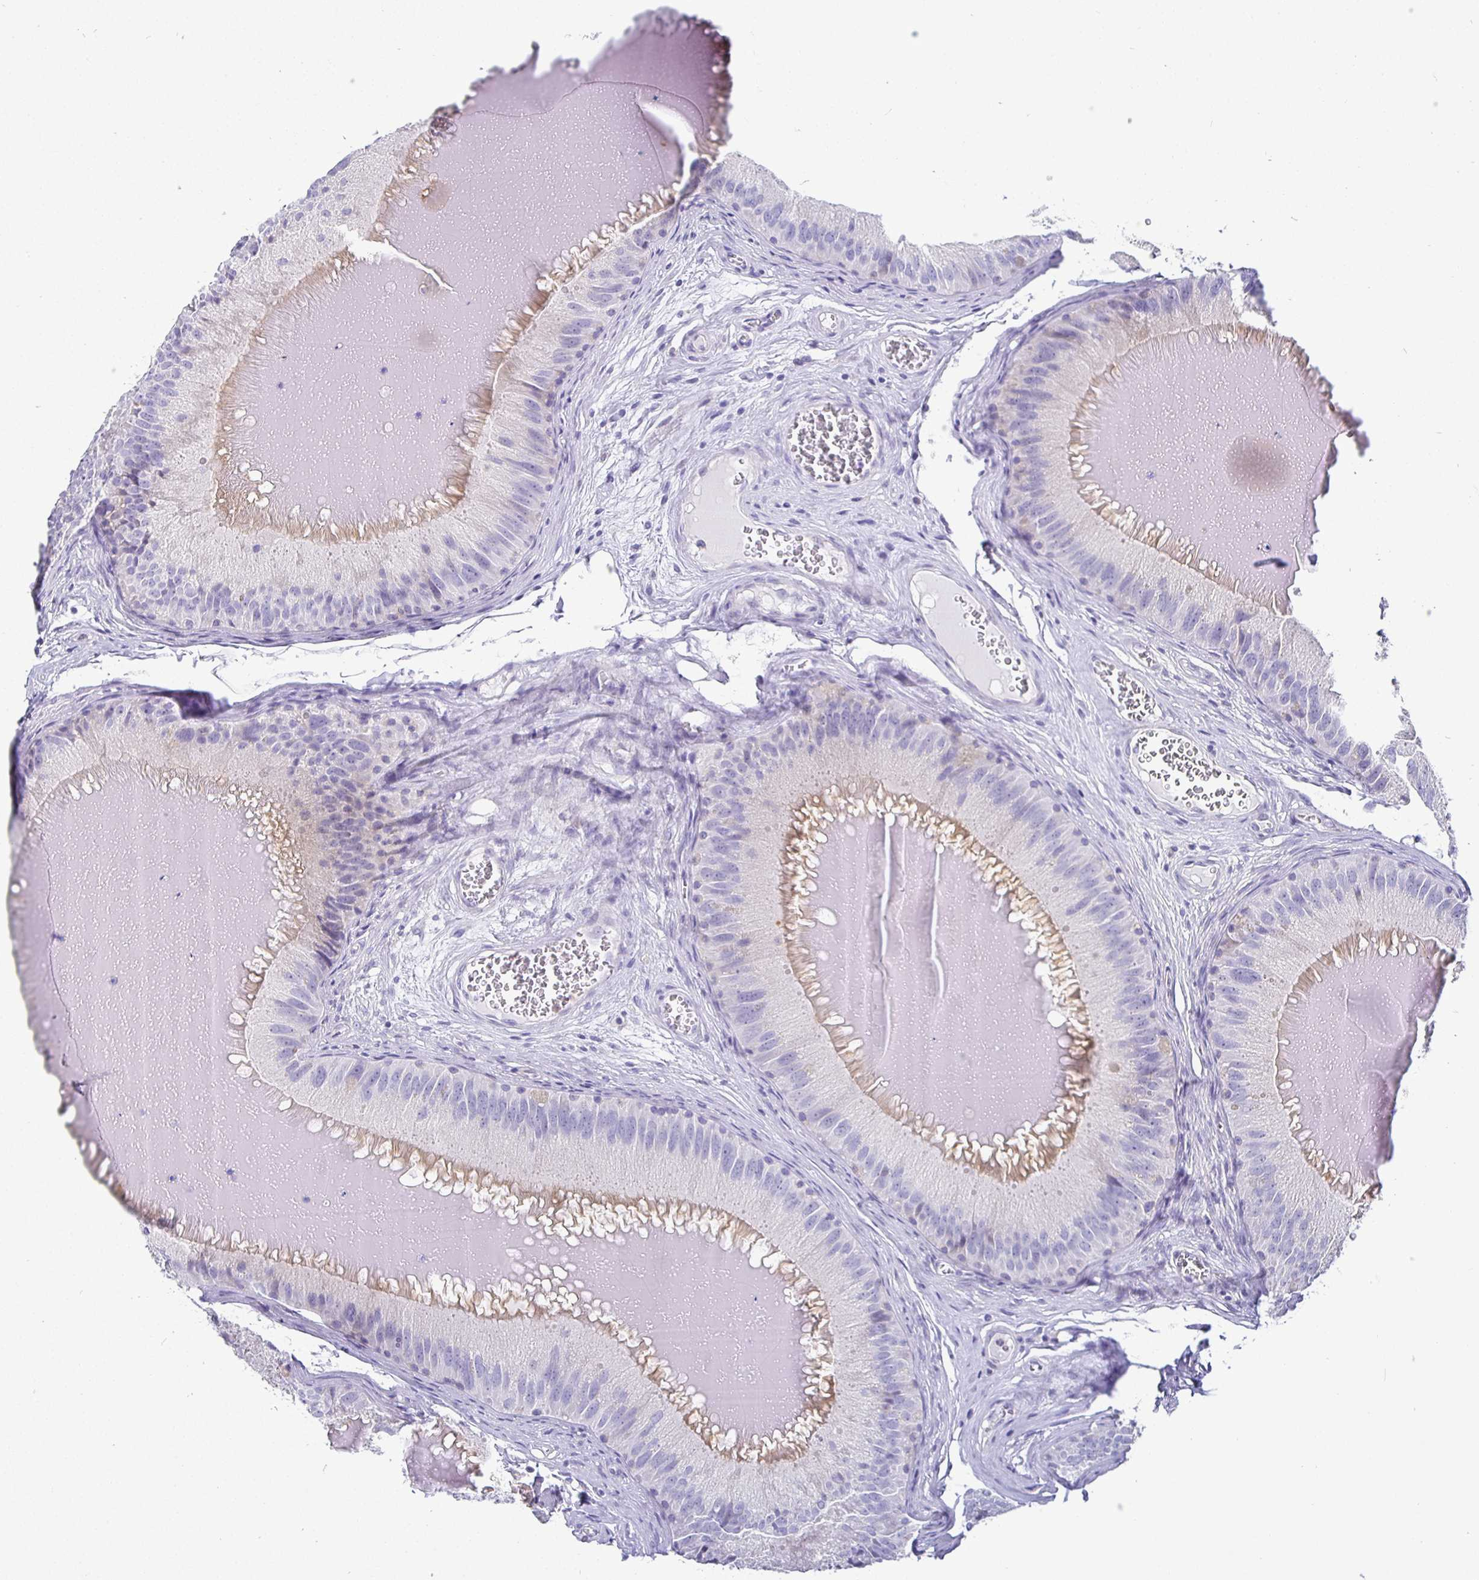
{"staining": {"intensity": "negative", "quantity": "none", "location": "none"}, "tissue": "epididymis", "cell_type": "Glandular cells", "image_type": "normal", "snomed": [{"axis": "morphology", "description": "Normal tissue, NOS"}, {"axis": "topography", "description": "Epididymis, spermatic cord, NOS"}], "caption": "Immunohistochemical staining of normal human epididymis exhibits no significant positivity in glandular cells. Nuclei are stained in blue.", "gene": "SIRPA", "patient": {"sex": "male", "age": 39}}